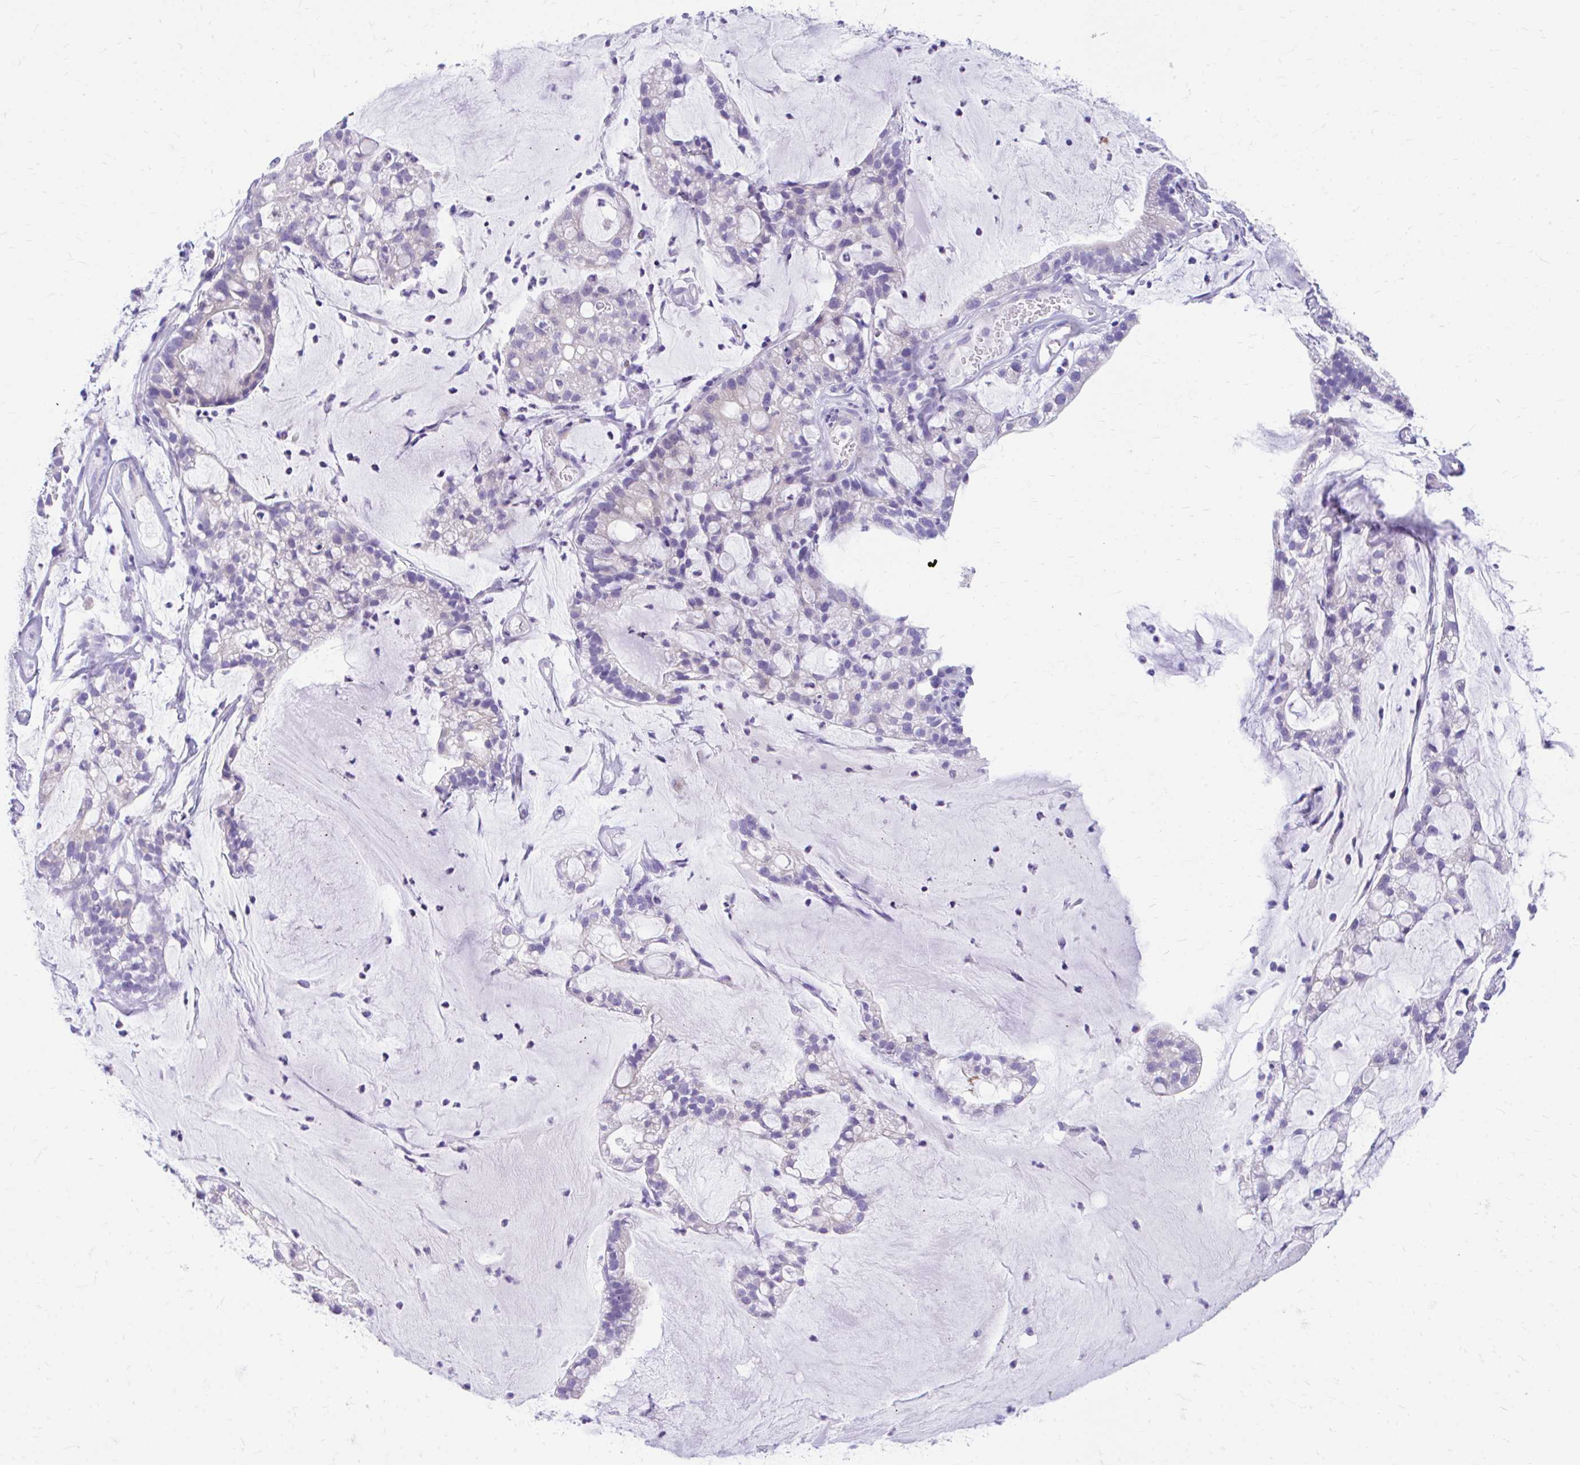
{"staining": {"intensity": "negative", "quantity": "none", "location": "none"}, "tissue": "cervical cancer", "cell_type": "Tumor cells", "image_type": "cancer", "snomed": [{"axis": "morphology", "description": "Adenocarcinoma, NOS"}, {"axis": "topography", "description": "Cervix"}], "caption": "The immunohistochemistry (IHC) histopathology image has no significant expression in tumor cells of cervical cancer (adenocarcinoma) tissue.", "gene": "KRIT1", "patient": {"sex": "female", "age": 41}}